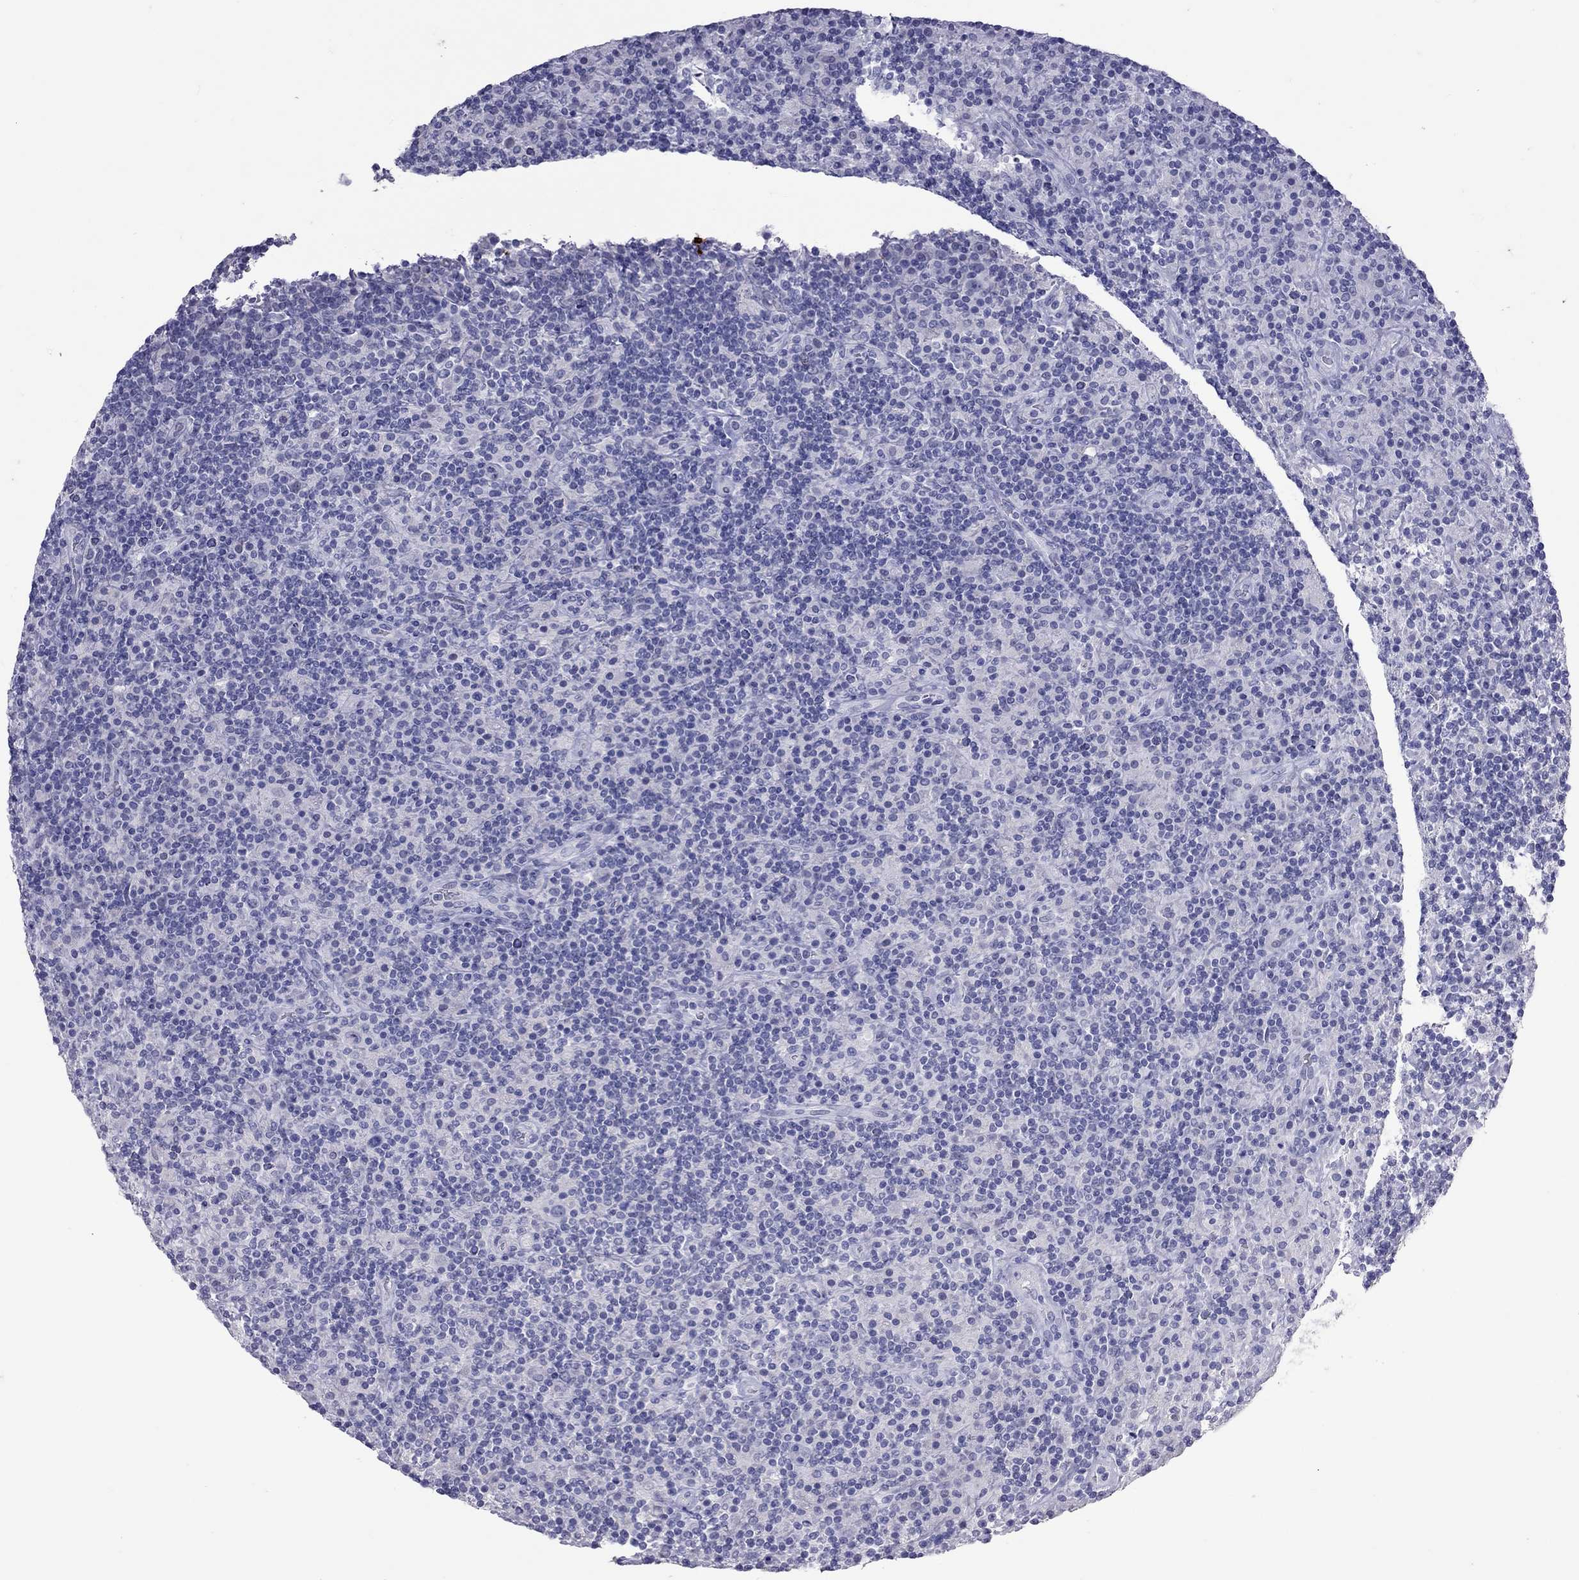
{"staining": {"intensity": "negative", "quantity": "none", "location": "none"}, "tissue": "lymphoma", "cell_type": "Tumor cells", "image_type": "cancer", "snomed": [{"axis": "morphology", "description": "Hodgkin's disease, NOS"}, {"axis": "topography", "description": "Lymph node"}], "caption": "Image shows no protein staining in tumor cells of Hodgkin's disease tissue.", "gene": "MUC16", "patient": {"sex": "male", "age": 70}}